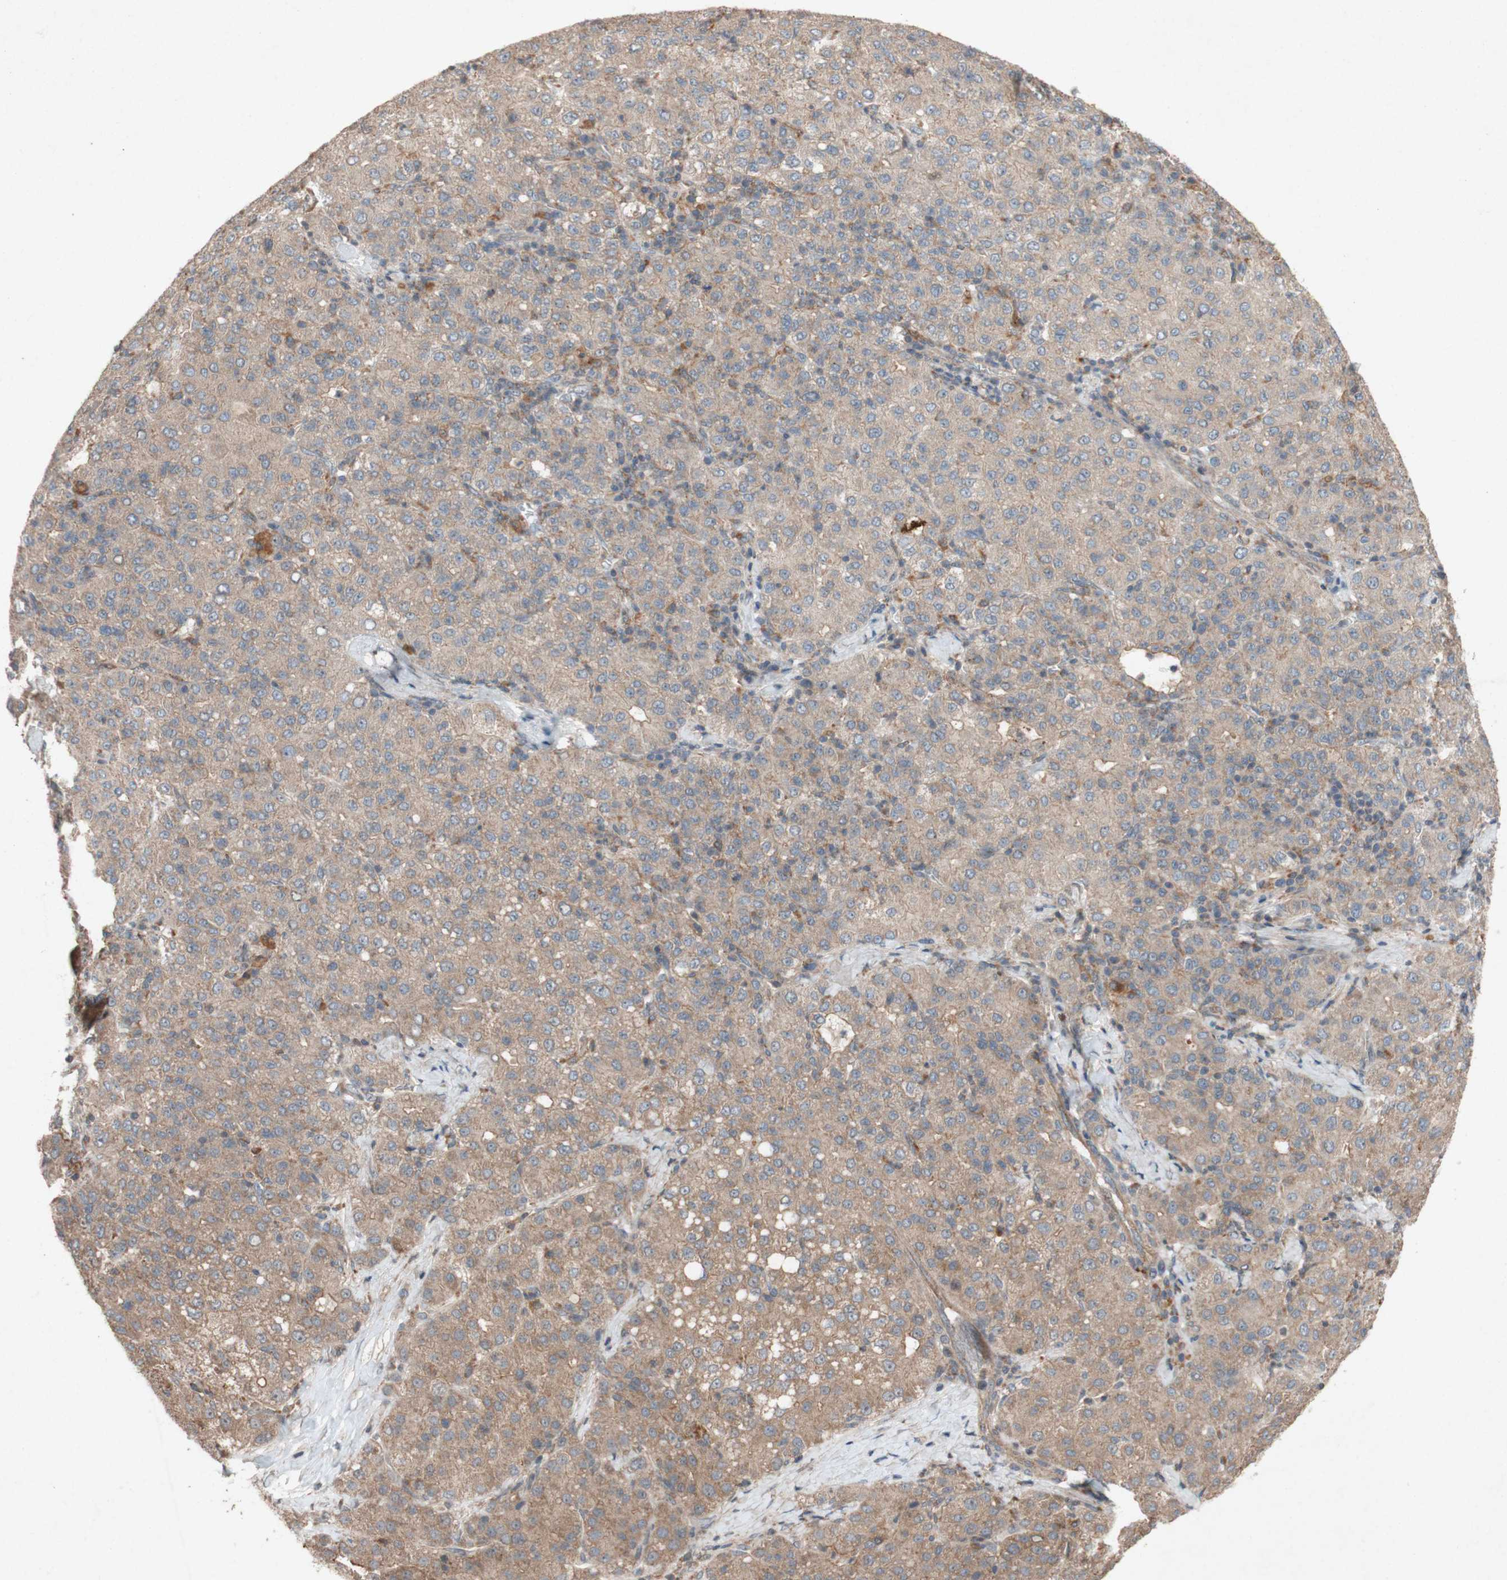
{"staining": {"intensity": "weak", "quantity": ">75%", "location": "cytoplasmic/membranous"}, "tissue": "liver cancer", "cell_type": "Tumor cells", "image_type": "cancer", "snomed": [{"axis": "morphology", "description": "Carcinoma, Hepatocellular, NOS"}, {"axis": "topography", "description": "Liver"}], "caption": "Immunohistochemistry (IHC) image of neoplastic tissue: hepatocellular carcinoma (liver) stained using immunohistochemistry (IHC) displays low levels of weak protein expression localized specifically in the cytoplasmic/membranous of tumor cells, appearing as a cytoplasmic/membranous brown color.", "gene": "ATP6V1F", "patient": {"sex": "male", "age": 65}}